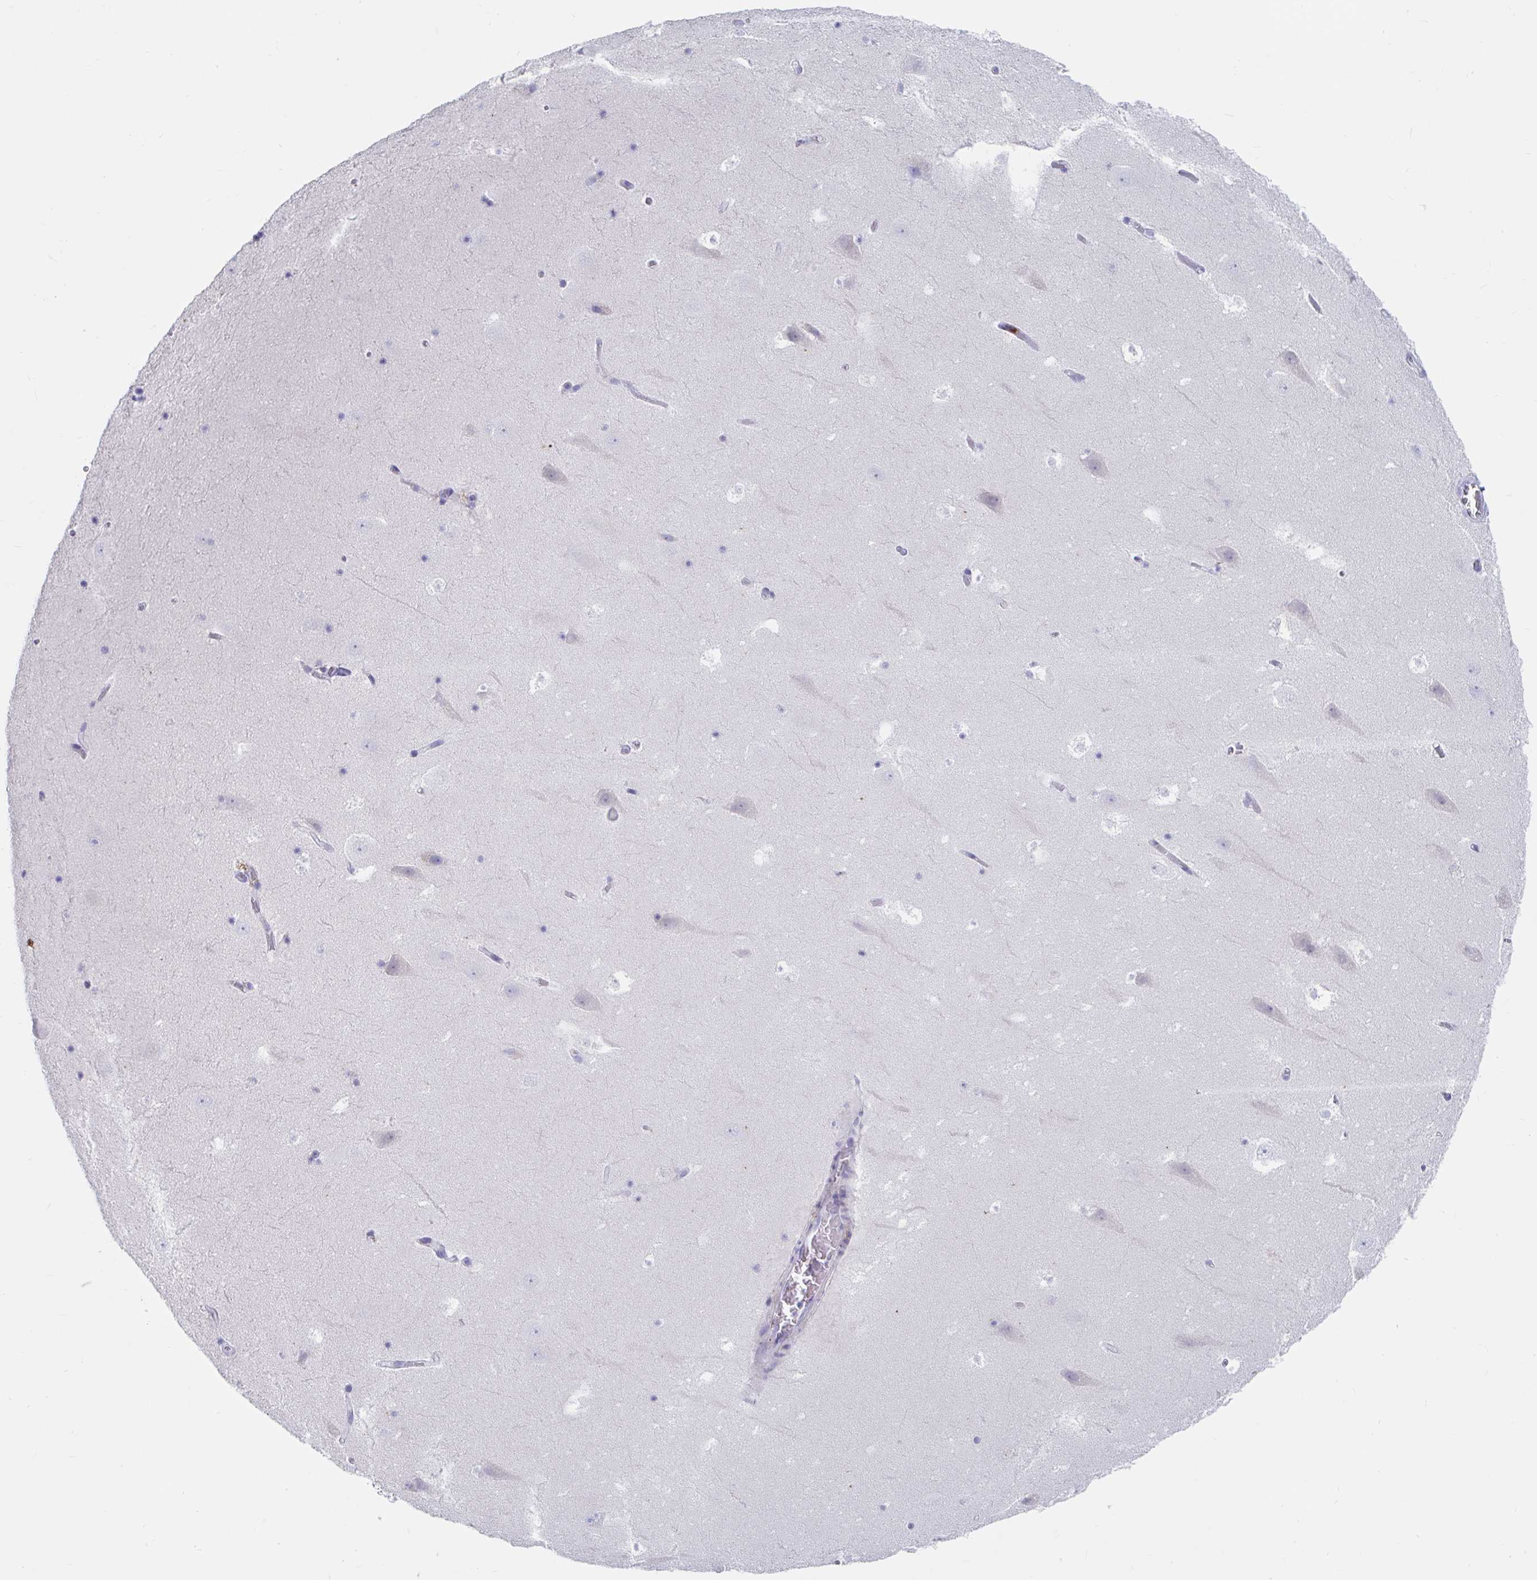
{"staining": {"intensity": "negative", "quantity": "none", "location": "none"}, "tissue": "hippocampus", "cell_type": "Glial cells", "image_type": "normal", "snomed": [{"axis": "morphology", "description": "Normal tissue, NOS"}, {"axis": "topography", "description": "Hippocampus"}], "caption": "Immunohistochemistry of unremarkable hippocampus displays no positivity in glial cells.", "gene": "ZNHIT2", "patient": {"sex": "female", "age": 42}}